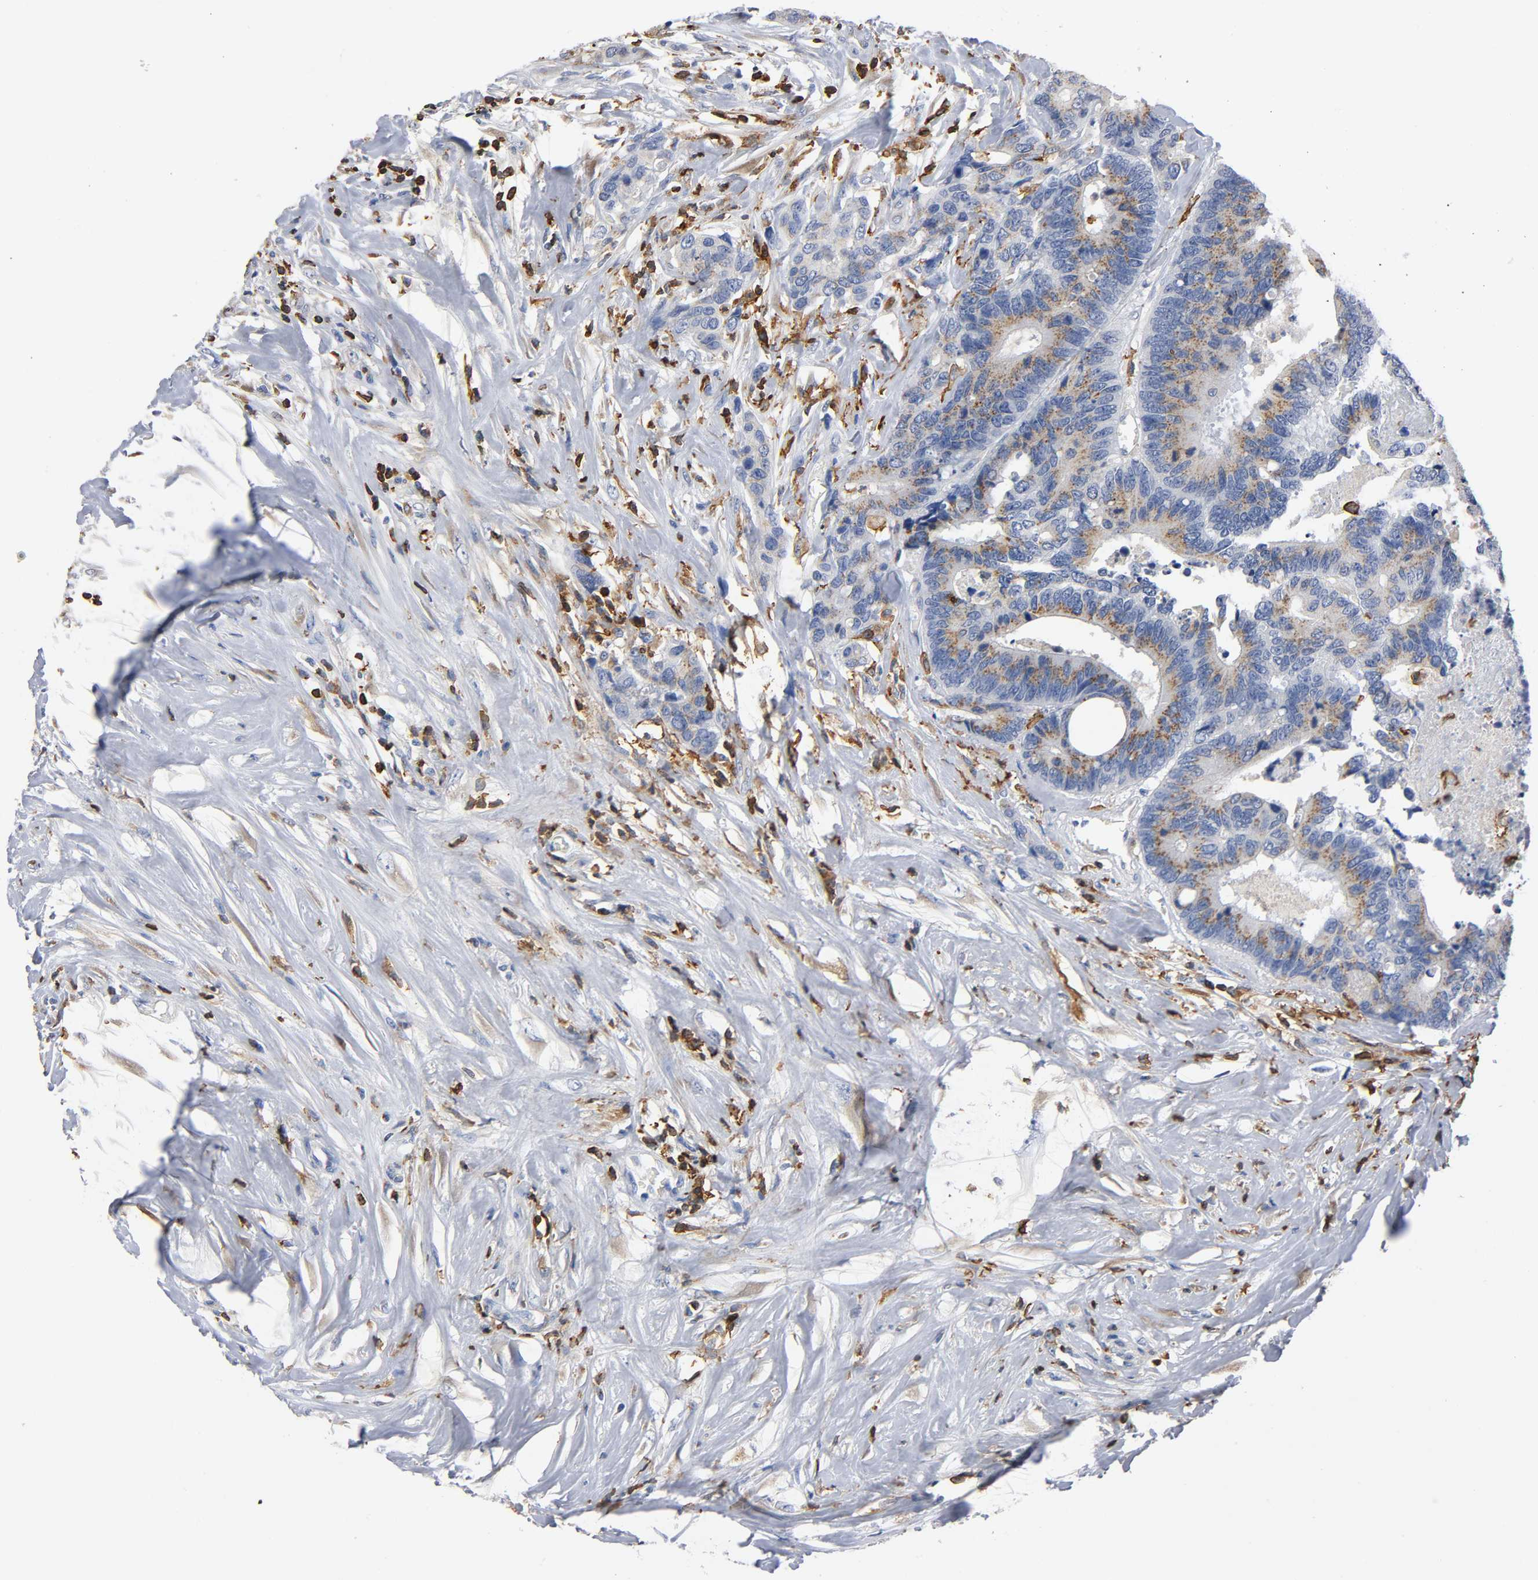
{"staining": {"intensity": "moderate", "quantity": ">75%", "location": "cytoplasmic/membranous"}, "tissue": "colorectal cancer", "cell_type": "Tumor cells", "image_type": "cancer", "snomed": [{"axis": "morphology", "description": "Adenocarcinoma, NOS"}, {"axis": "topography", "description": "Rectum"}], "caption": "DAB (3,3'-diaminobenzidine) immunohistochemical staining of colorectal adenocarcinoma exhibits moderate cytoplasmic/membranous protein staining in approximately >75% of tumor cells.", "gene": "CAPN10", "patient": {"sex": "male", "age": 55}}